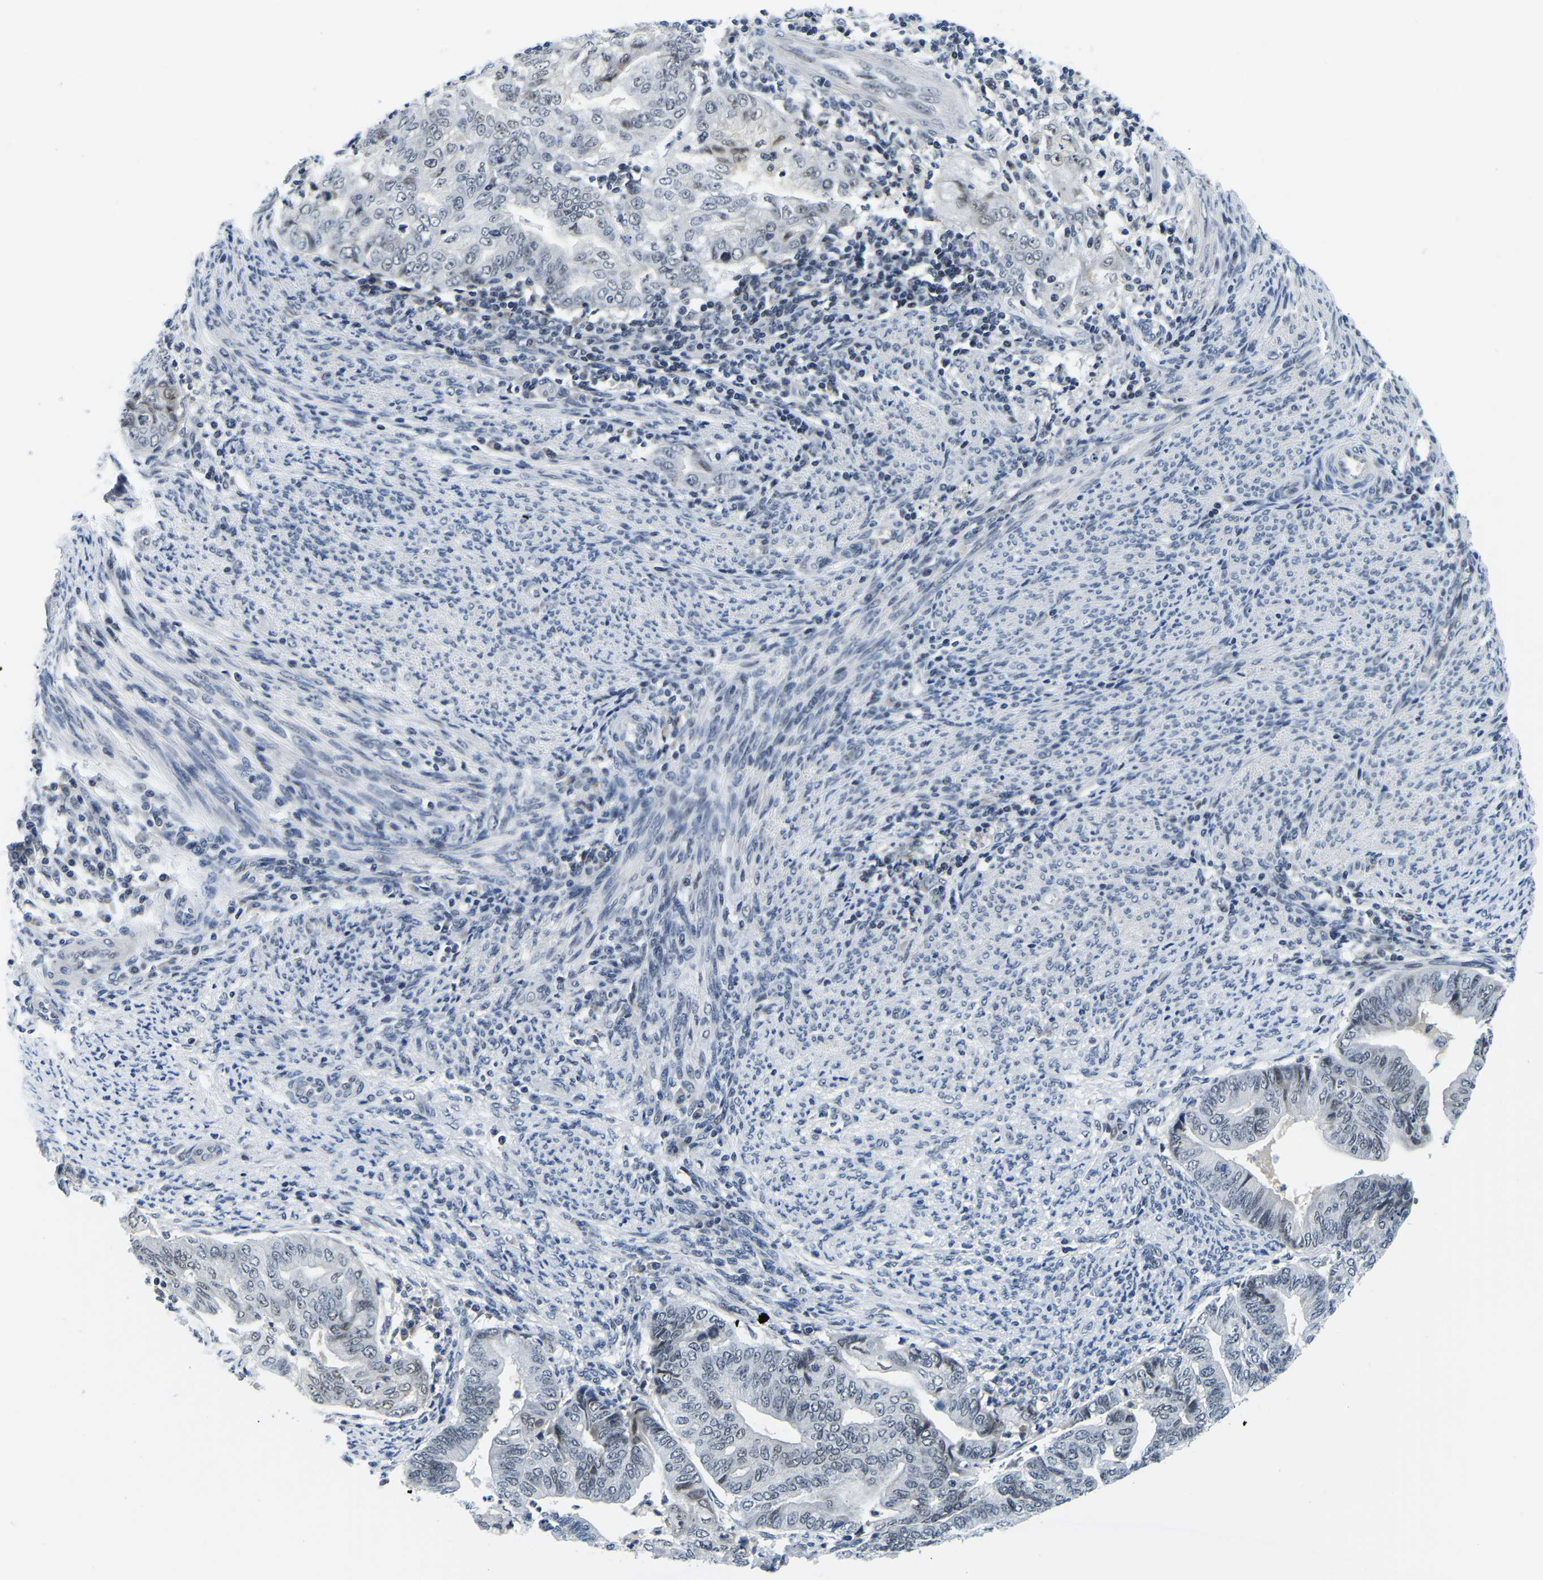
{"staining": {"intensity": "weak", "quantity": "<25%", "location": "nuclear"}, "tissue": "endometrial cancer", "cell_type": "Tumor cells", "image_type": "cancer", "snomed": [{"axis": "morphology", "description": "Adenocarcinoma, NOS"}, {"axis": "topography", "description": "Endometrium"}], "caption": "A histopathology image of human adenocarcinoma (endometrial) is negative for staining in tumor cells.", "gene": "POLDIP3", "patient": {"sex": "female", "age": 79}}